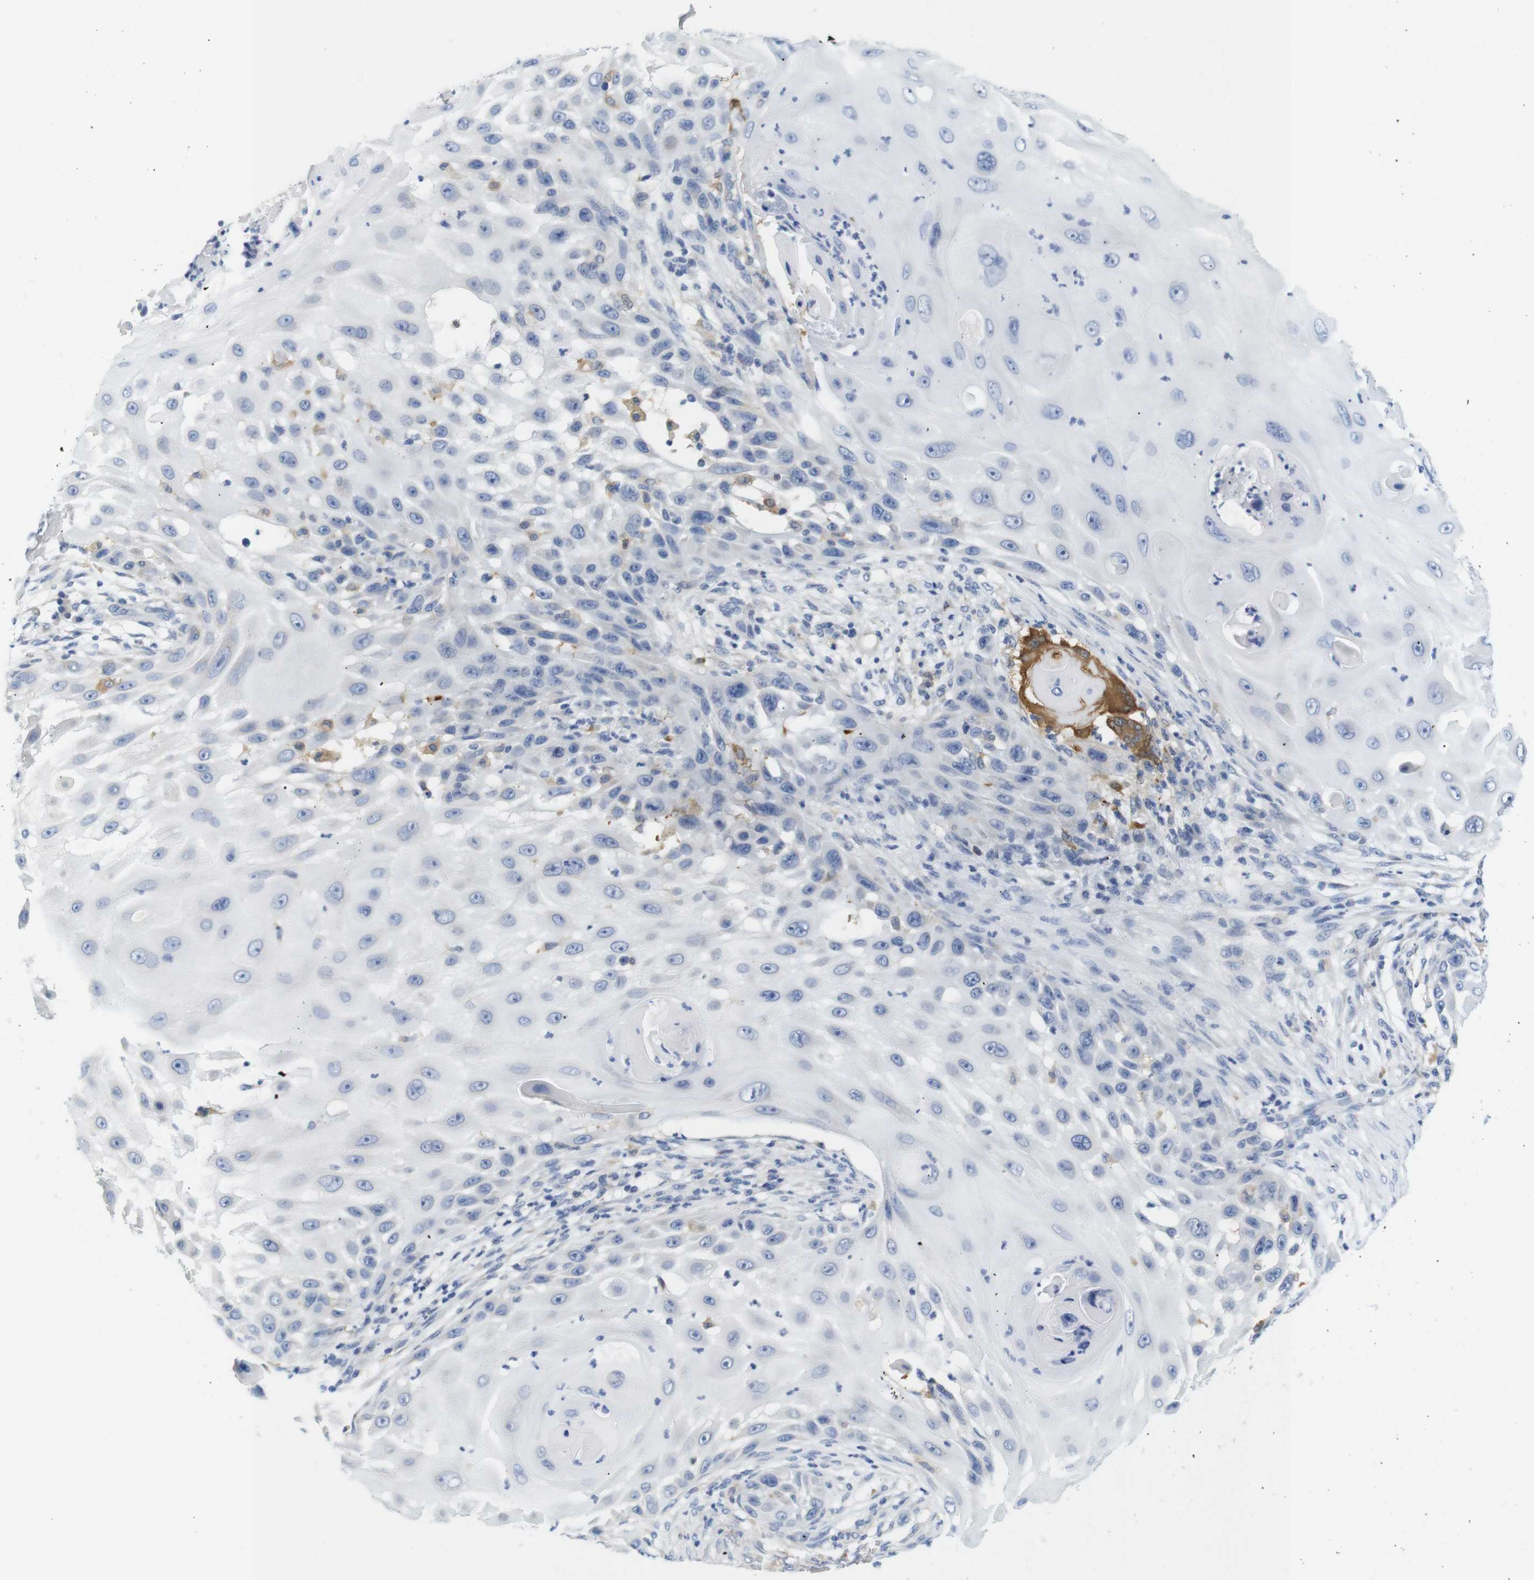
{"staining": {"intensity": "negative", "quantity": "none", "location": "none"}, "tissue": "skin cancer", "cell_type": "Tumor cells", "image_type": "cancer", "snomed": [{"axis": "morphology", "description": "Squamous cell carcinoma, NOS"}, {"axis": "topography", "description": "Skin"}], "caption": "Skin cancer (squamous cell carcinoma) was stained to show a protein in brown. There is no significant expression in tumor cells.", "gene": "NEBL", "patient": {"sex": "female", "age": 44}}